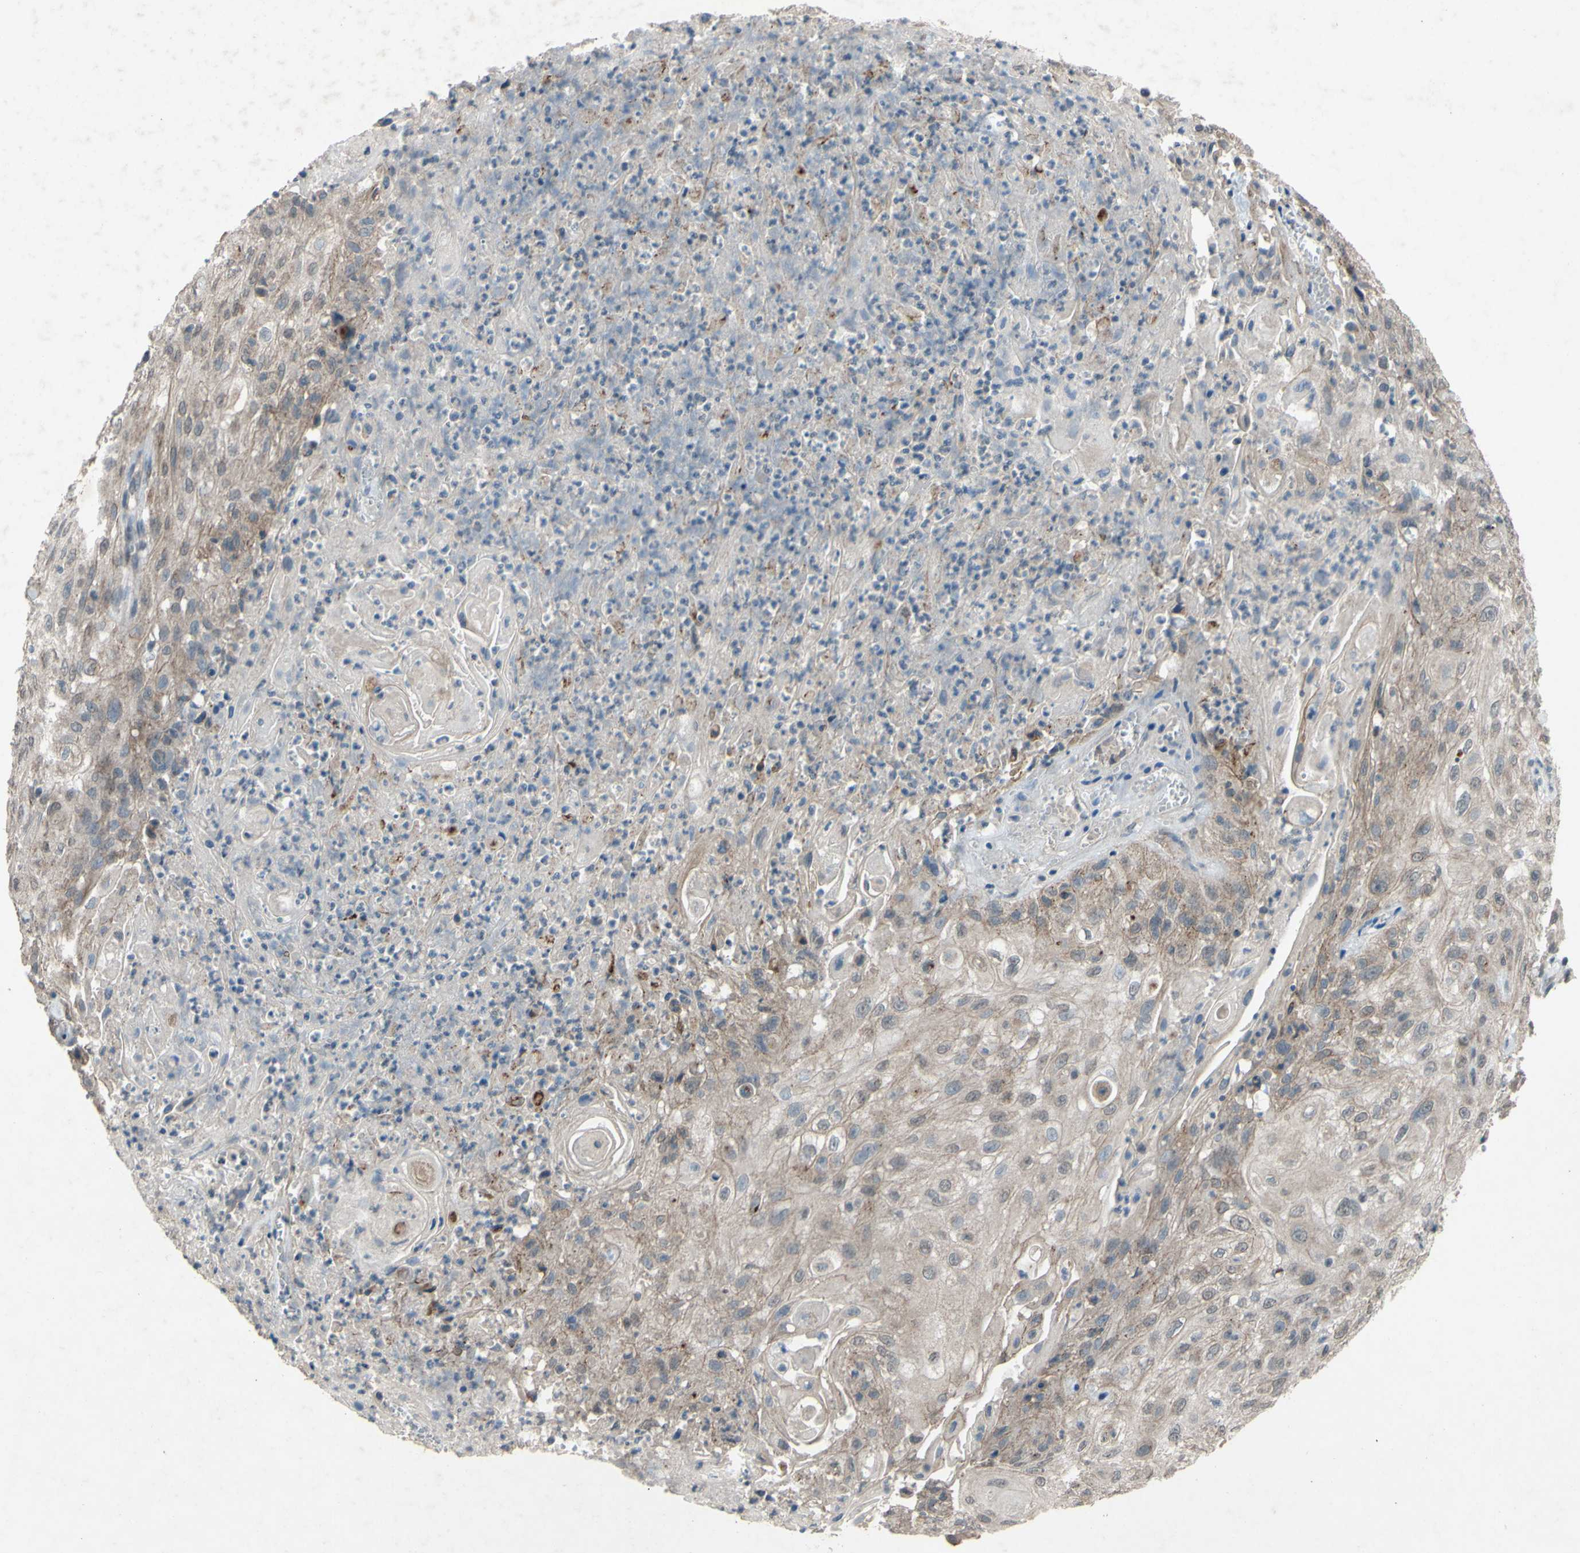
{"staining": {"intensity": "weak", "quantity": ">75%", "location": "cytoplasmic/membranous"}, "tissue": "skin cancer", "cell_type": "Tumor cells", "image_type": "cancer", "snomed": [{"axis": "morphology", "description": "Squamous cell carcinoma, NOS"}, {"axis": "topography", "description": "Skin"}], "caption": "Protein expression by immunohistochemistry (IHC) displays weak cytoplasmic/membranous positivity in approximately >75% of tumor cells in squamous cell carcinoma (skin). The staining was performed using DAB (3,3'-diaminobenzidine) to visualize the protein expression in brown, while the nuclei were stained in blue with hematoxylin (Magnification: 20x).", "gene": "CDCP1", "patient": {"sex": "male", "age": 75}}